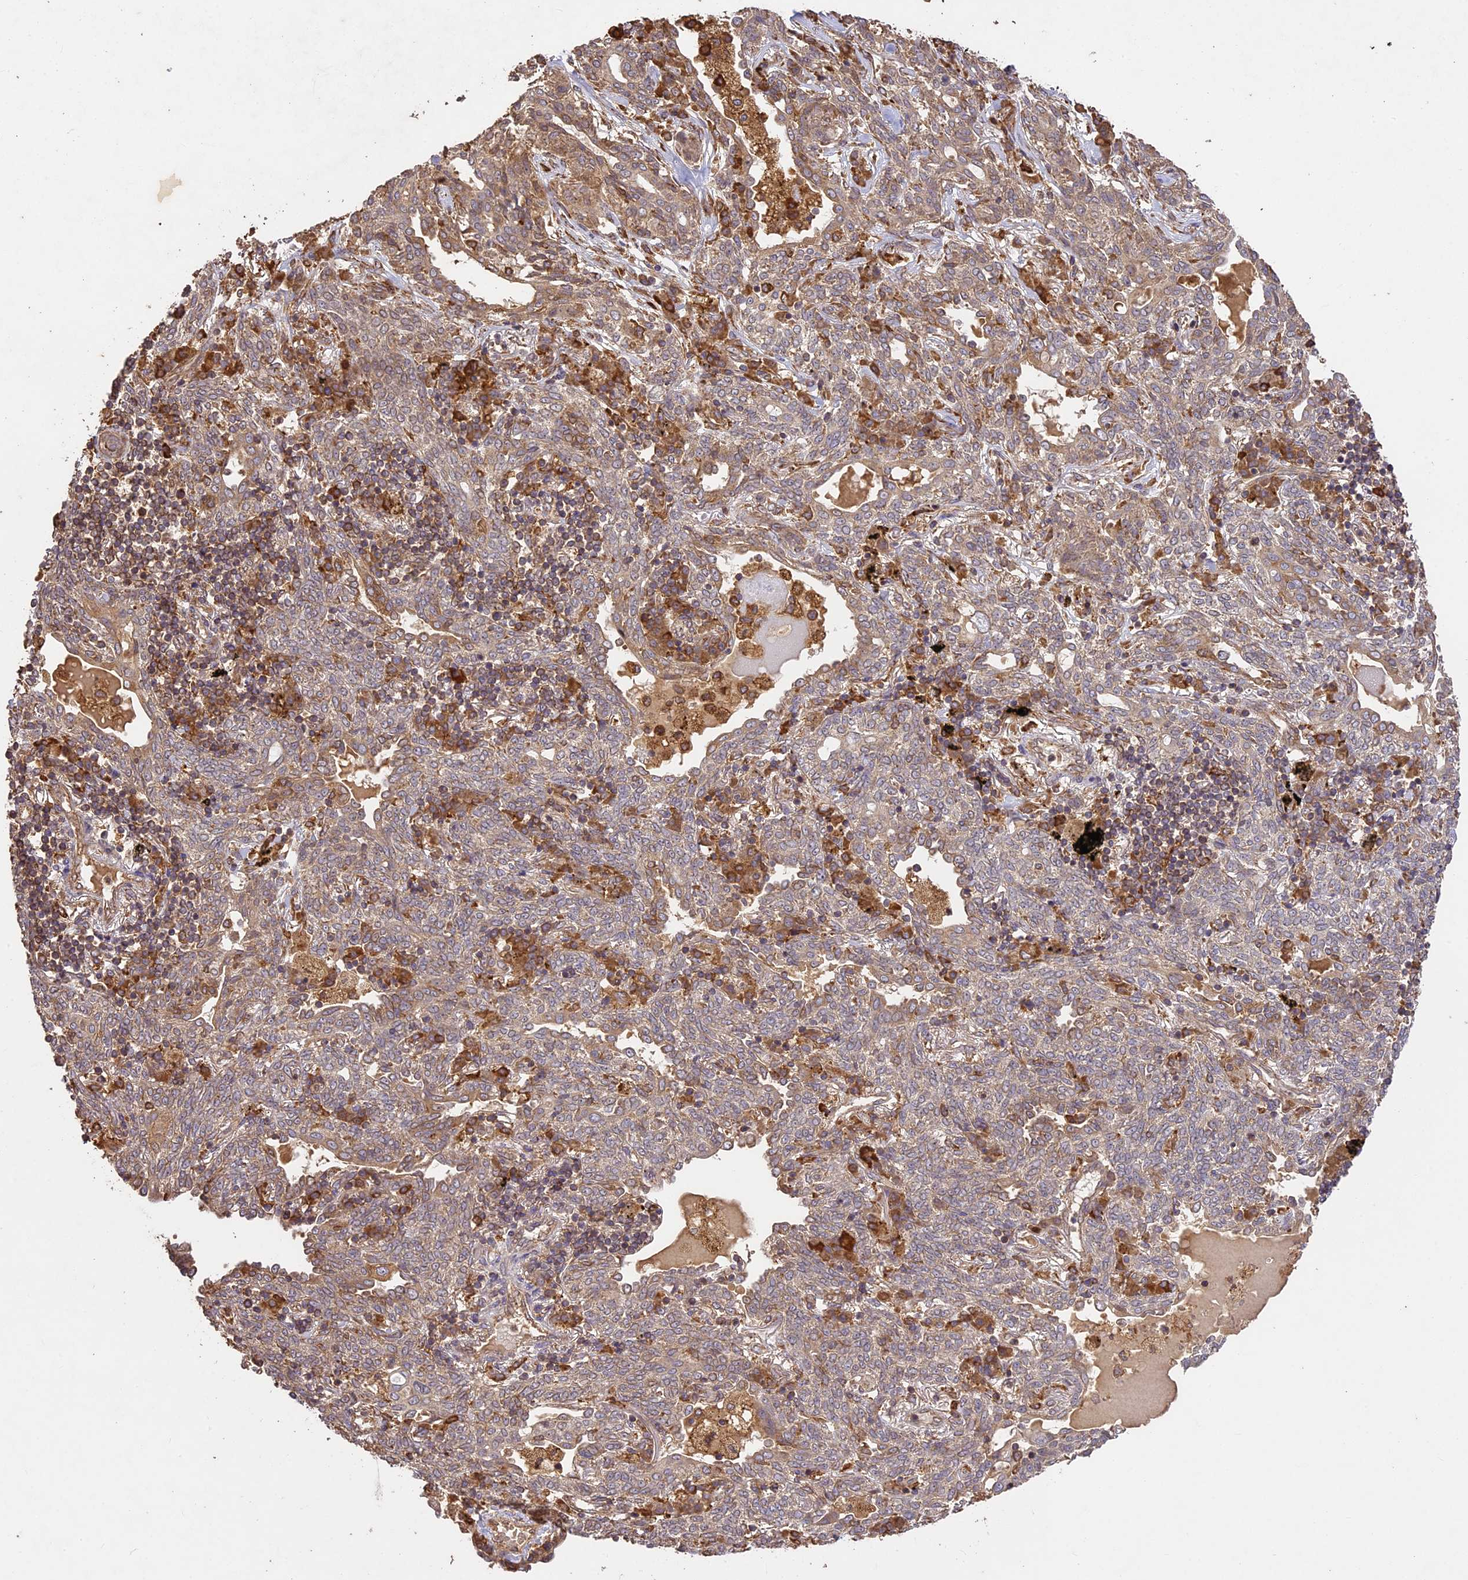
{"staining": {"intensity": "weak", "quantity": ">75%", "location": "cytoplasmic/membranous"}, "tissue": "lung cancer", "cell_type": "Tumor cells", "image_type": "cancer", "snomed": [{"axis": "morphology", "description": "Squamous cell carcinoma, NOS"}, {"axis": "topography", "description": "Lung"}], "caption": "Human lung squamous cell carcinoma stained for a protein (brown) demonstrates weak cytoplasmic/membranous positive expression in approximately >75% of tumor cells.", "gene": "BRAP", "patient": {"sex": "female", "age": 70}}